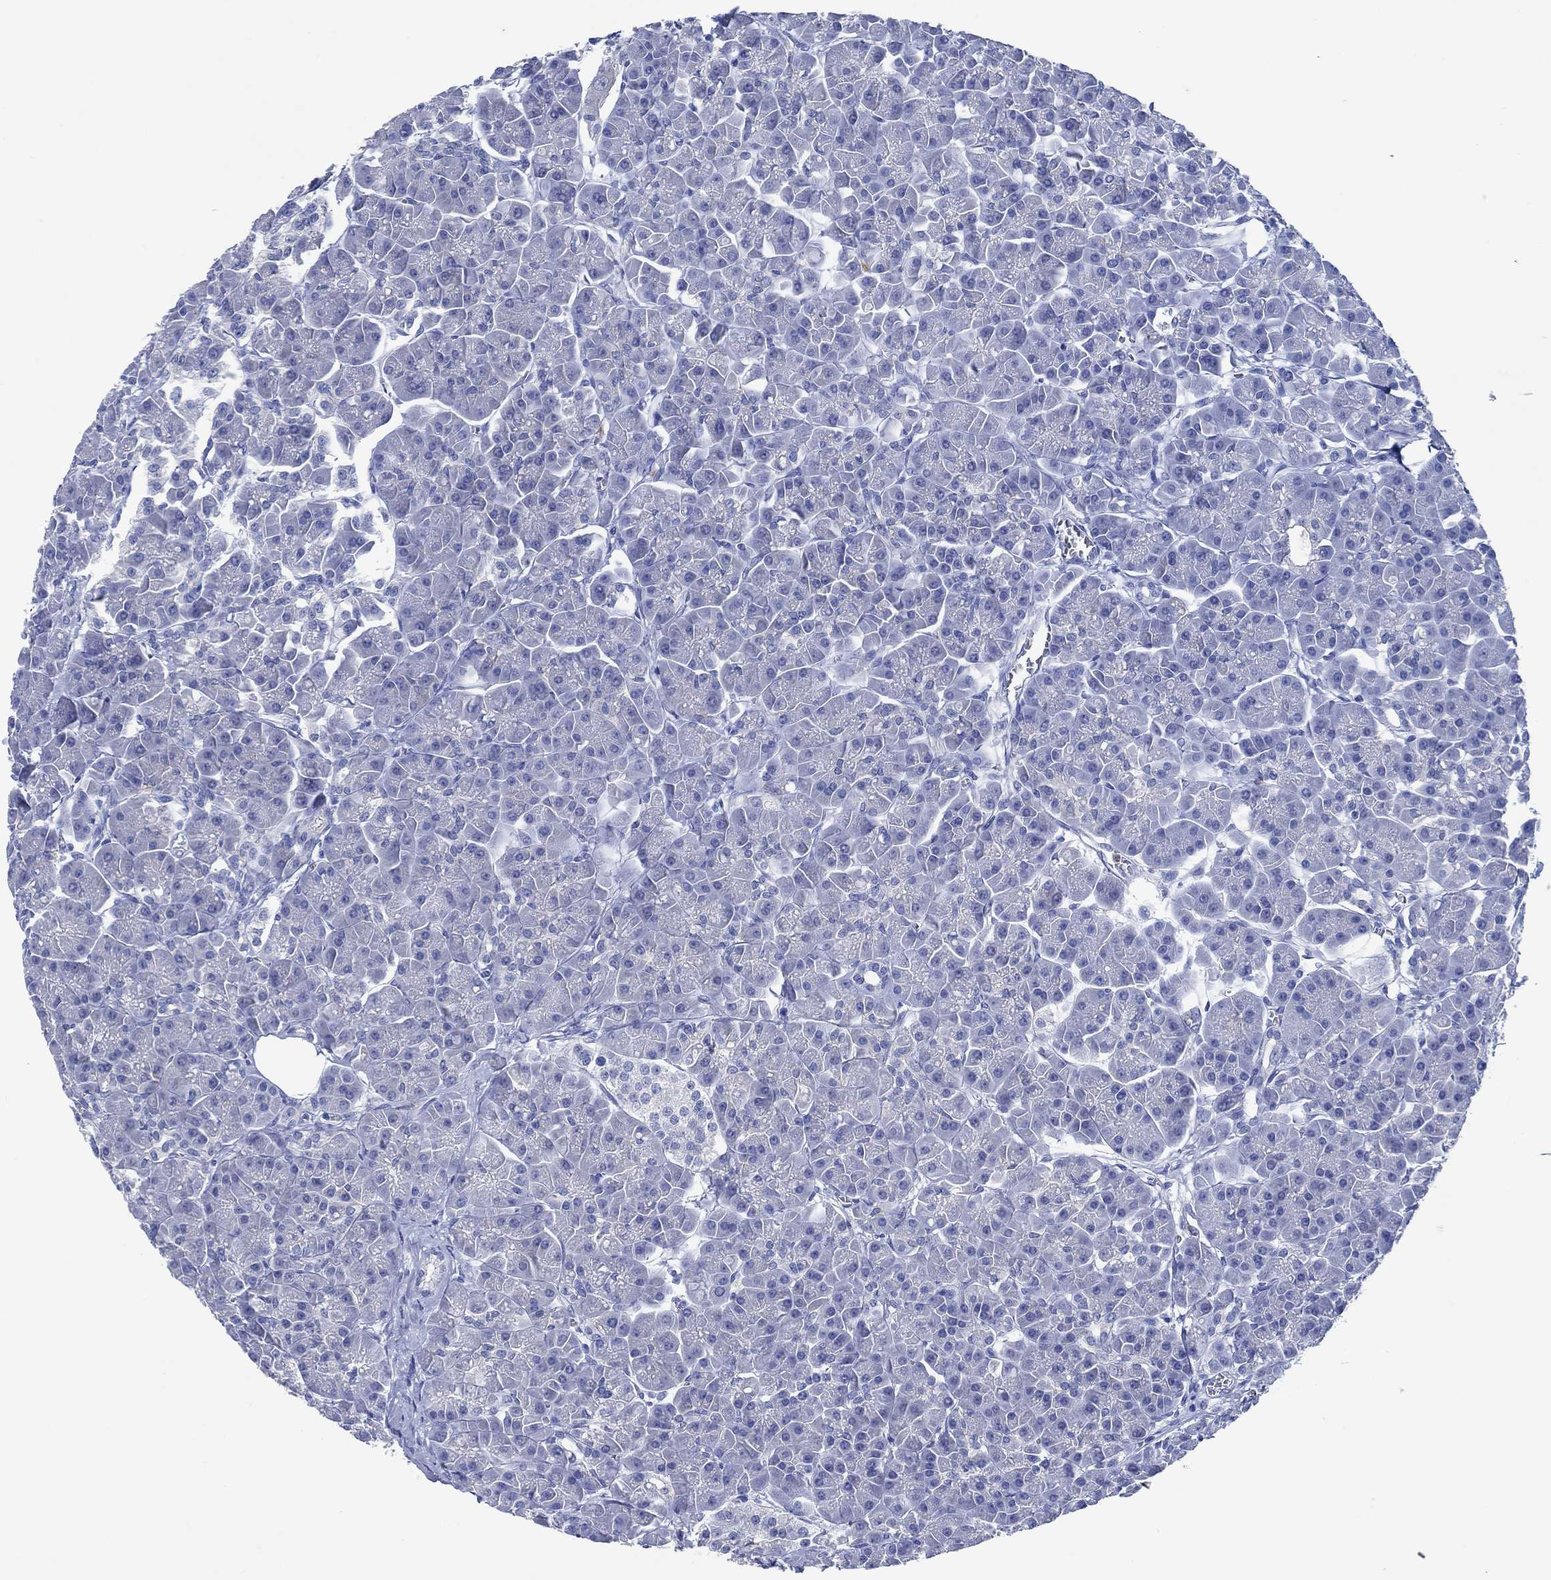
{"staining": {"intensity": "negative", "quantity": "none", "location": "none"}, "tissue": "pancreas", "cell_type": "Exocrine glandular cells", "image_type": "normal", "snomed": [{"axis": "morphology", "description": "Normal tissue, NOS"}, {"axis": "topography", "description": "Pancreas"}], "caption": "Immunohistochemistry (IHC) micrograph of normal pancreas: human pancreas stained with DAB (3,3'-diaminobenzidine) reveals no significant protein staining in exocrine glandular cells. (Immunohistochemistry, brightfield microscopy, high magnification).", "gene": "ZNF671", "patient": {"sex": "male", "age": 70}}